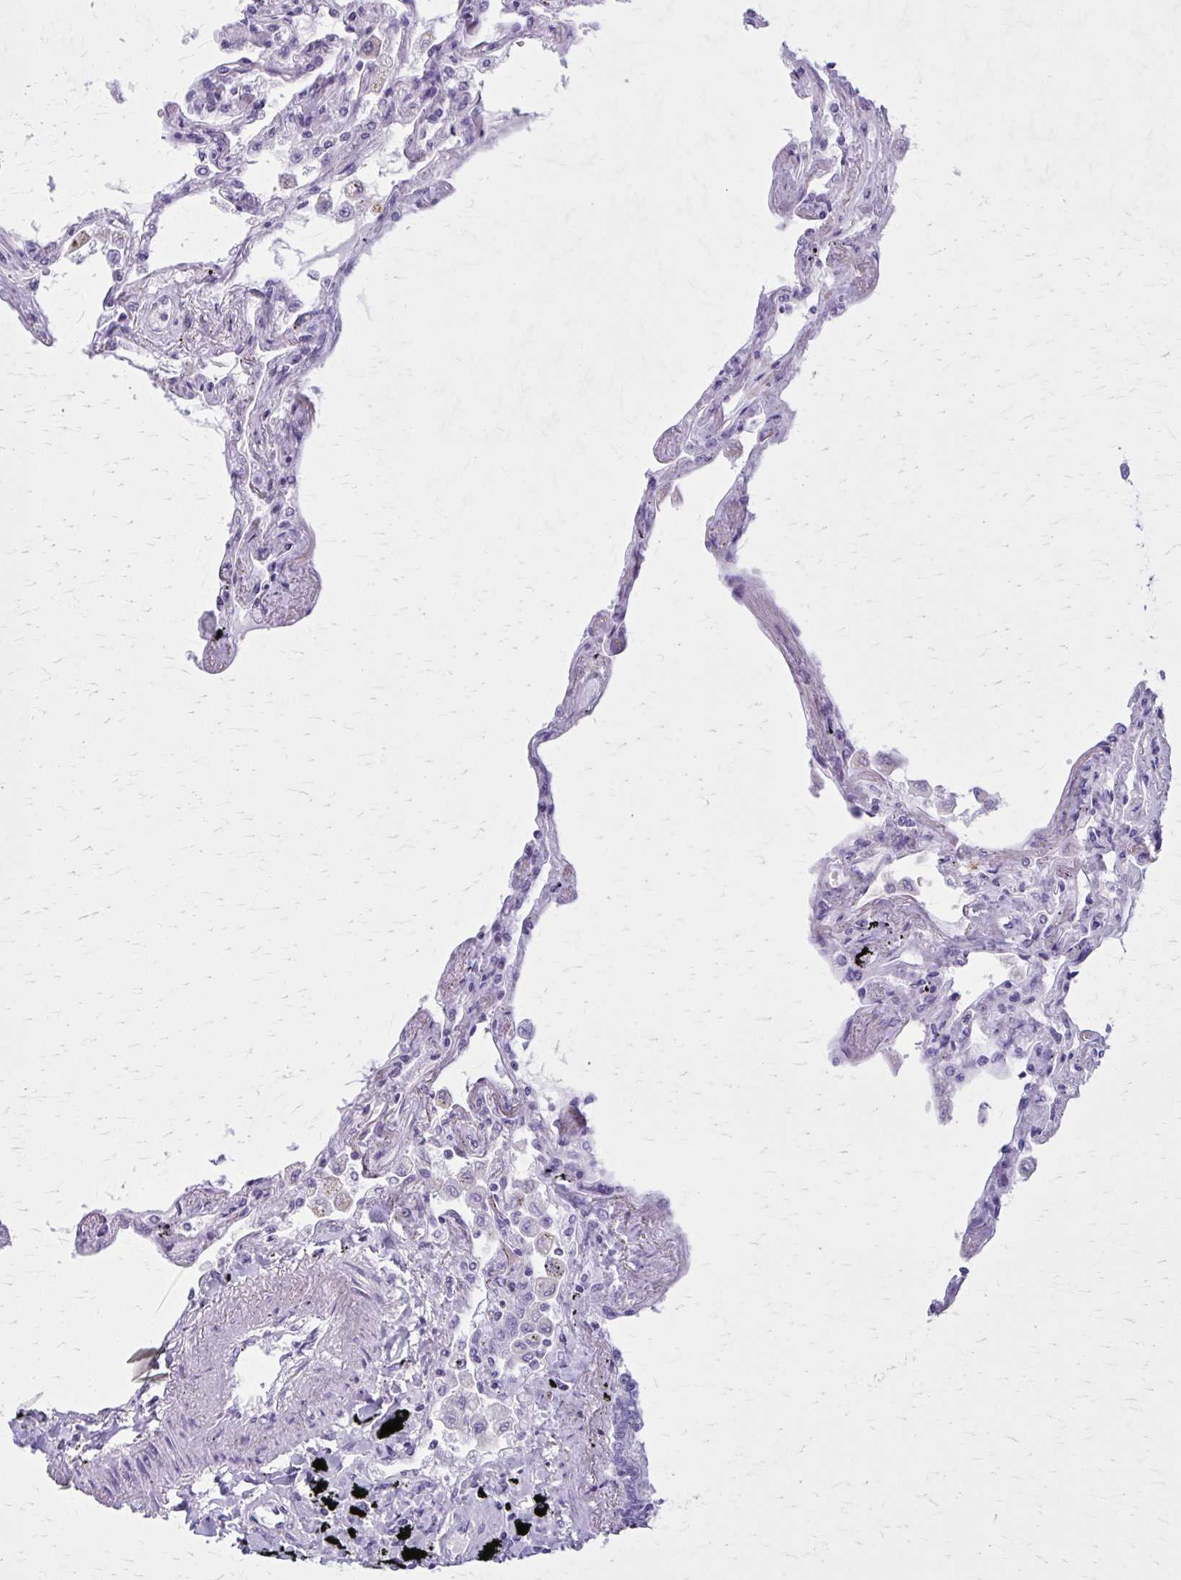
{"staining": {"intensity": "negative", "quantity": "none", "location": "none"}, "tissue": "lung", "cell_type": "Alveolar cells", "image_type": "normal", "snomed": [{"axis": "morphology", "description": "Normal tissue, NOS"}, {"axis": "morphology", "description": "Adenocarcinoma, NOS"}, {"axis": "topography", "description": "Cartilage tissue"}, {"axis": "topography", "description": "Lung"}], "caption": "Photomicrograph shows no significant protein expression in alveolar cells of unremarkable lung. Brightfield microscopy of immunohistochemistry (IHC) stained with DAB (3,3'-diaminobenzidine) (brown) and hematoxylin (blue), captured at high magnification.", "gene": "GFAP", "patient": {"sex": "female", "age": 67}}